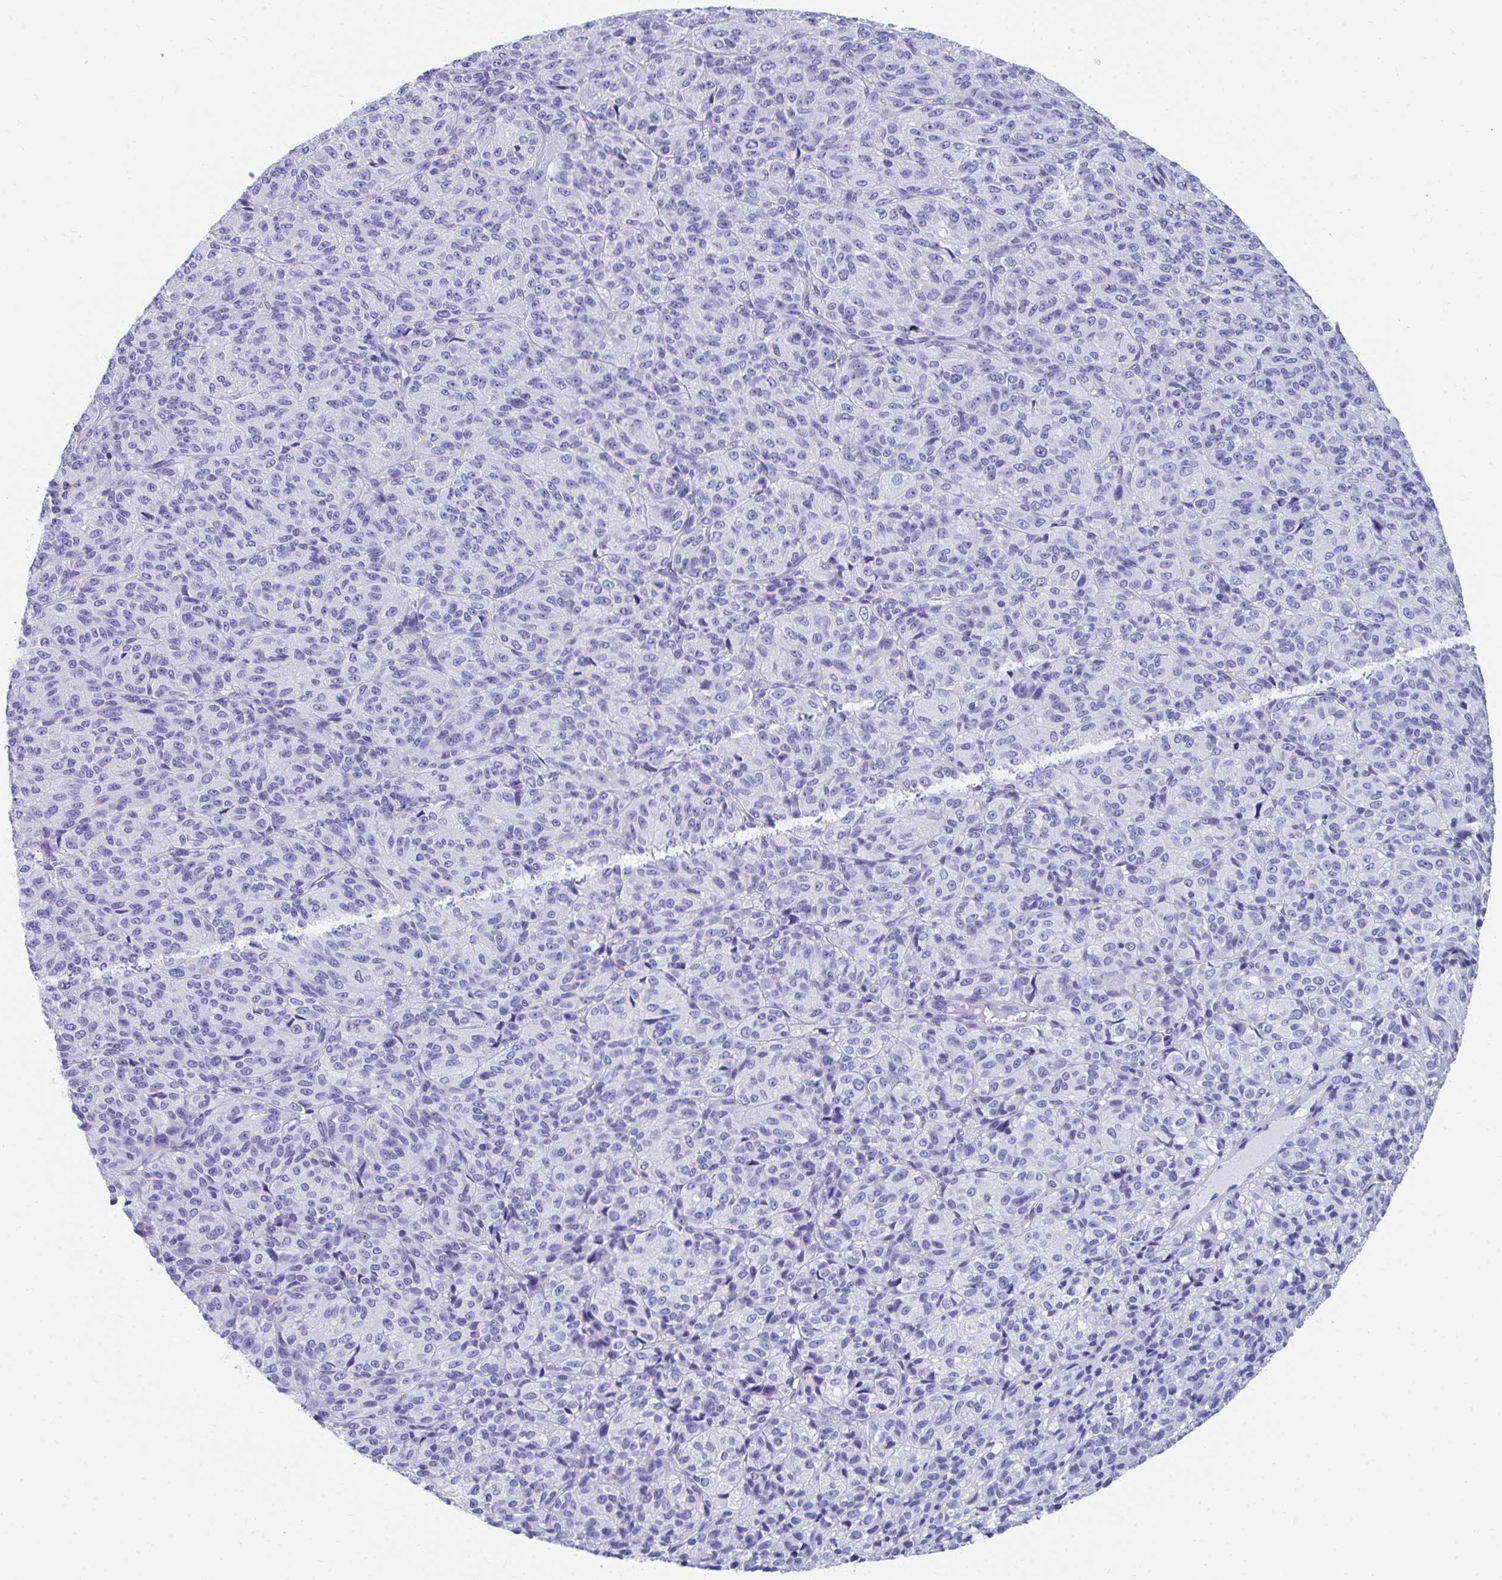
{"staining": {"intensity": "negative", "quantity": "none", "location": "none"}, "tissue": "melanoma", "cell_type": "Tumor cells", "image_type": "cancer", "snomed": [{"axis": "morphology", "description": "Malignant melanoma, Metastatic site"}, {"axis": "topography", "description": "Brain"}], "caption": "This is an immunohistochemistry photomicrograph of melanoma. There is no expression in tumor cells.", "gene": "HGD", "patient": {"sex": "female", "age": 56}}